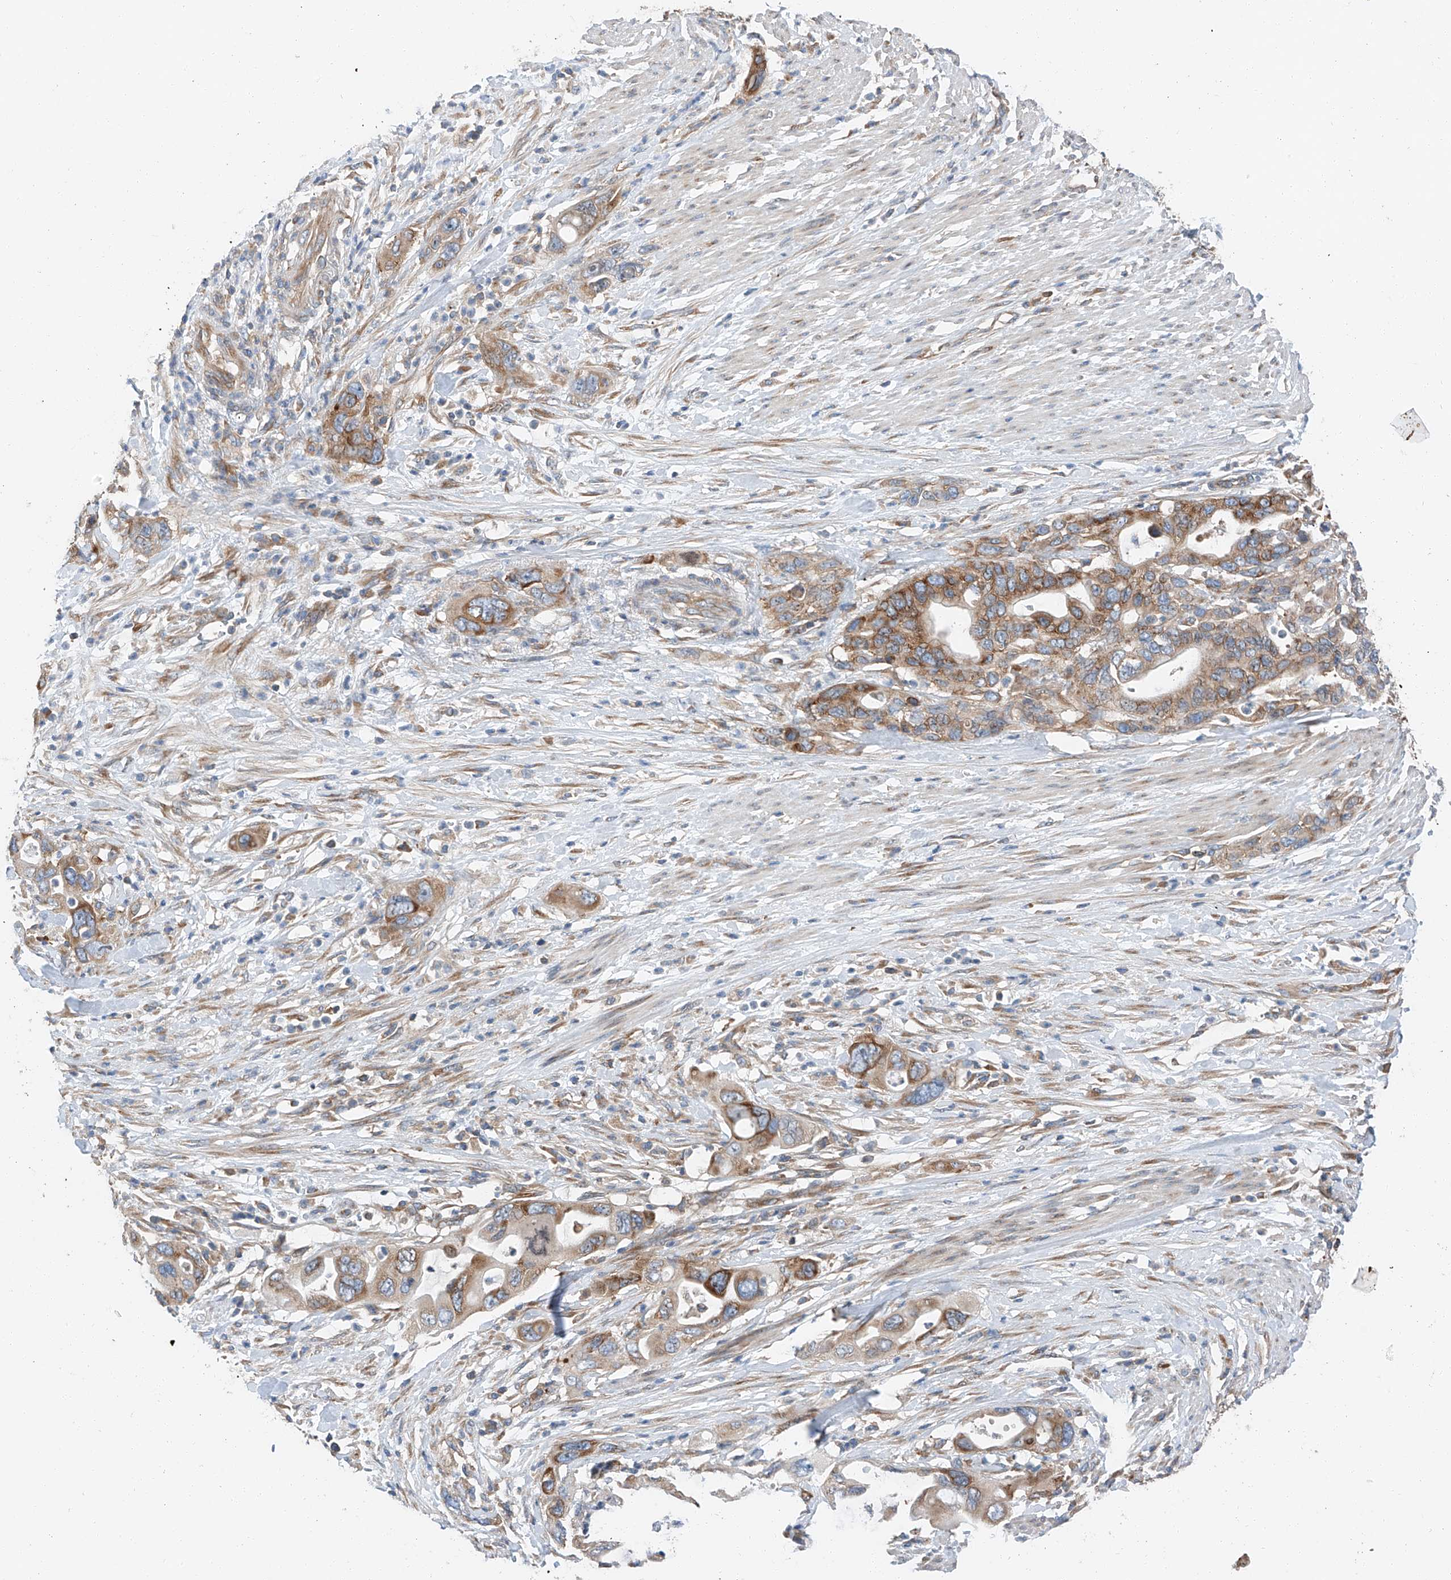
{"staining": {"intensity": "strong", "quantity": ">75%", "location": "cytoplasmic/membranous"}, "tissue": "pancreatic cancer", "cell_type": "Tumor cells", "image_type": "cancer", "snomed": [{"axis": "morphology", "description": "Adenocarcinoma, NOS"}, {"axis": "topography", "description": "Pancreas"}], "caption": "This is an image of immunohistochemistry staining of pancreatic cancer (adenocarcinoma), which shows strong positivity in the cytoplasmic/membranous of tumor cells.", "gene": "ZC3H15", "patient": {"sex": "female", "age": 71}}